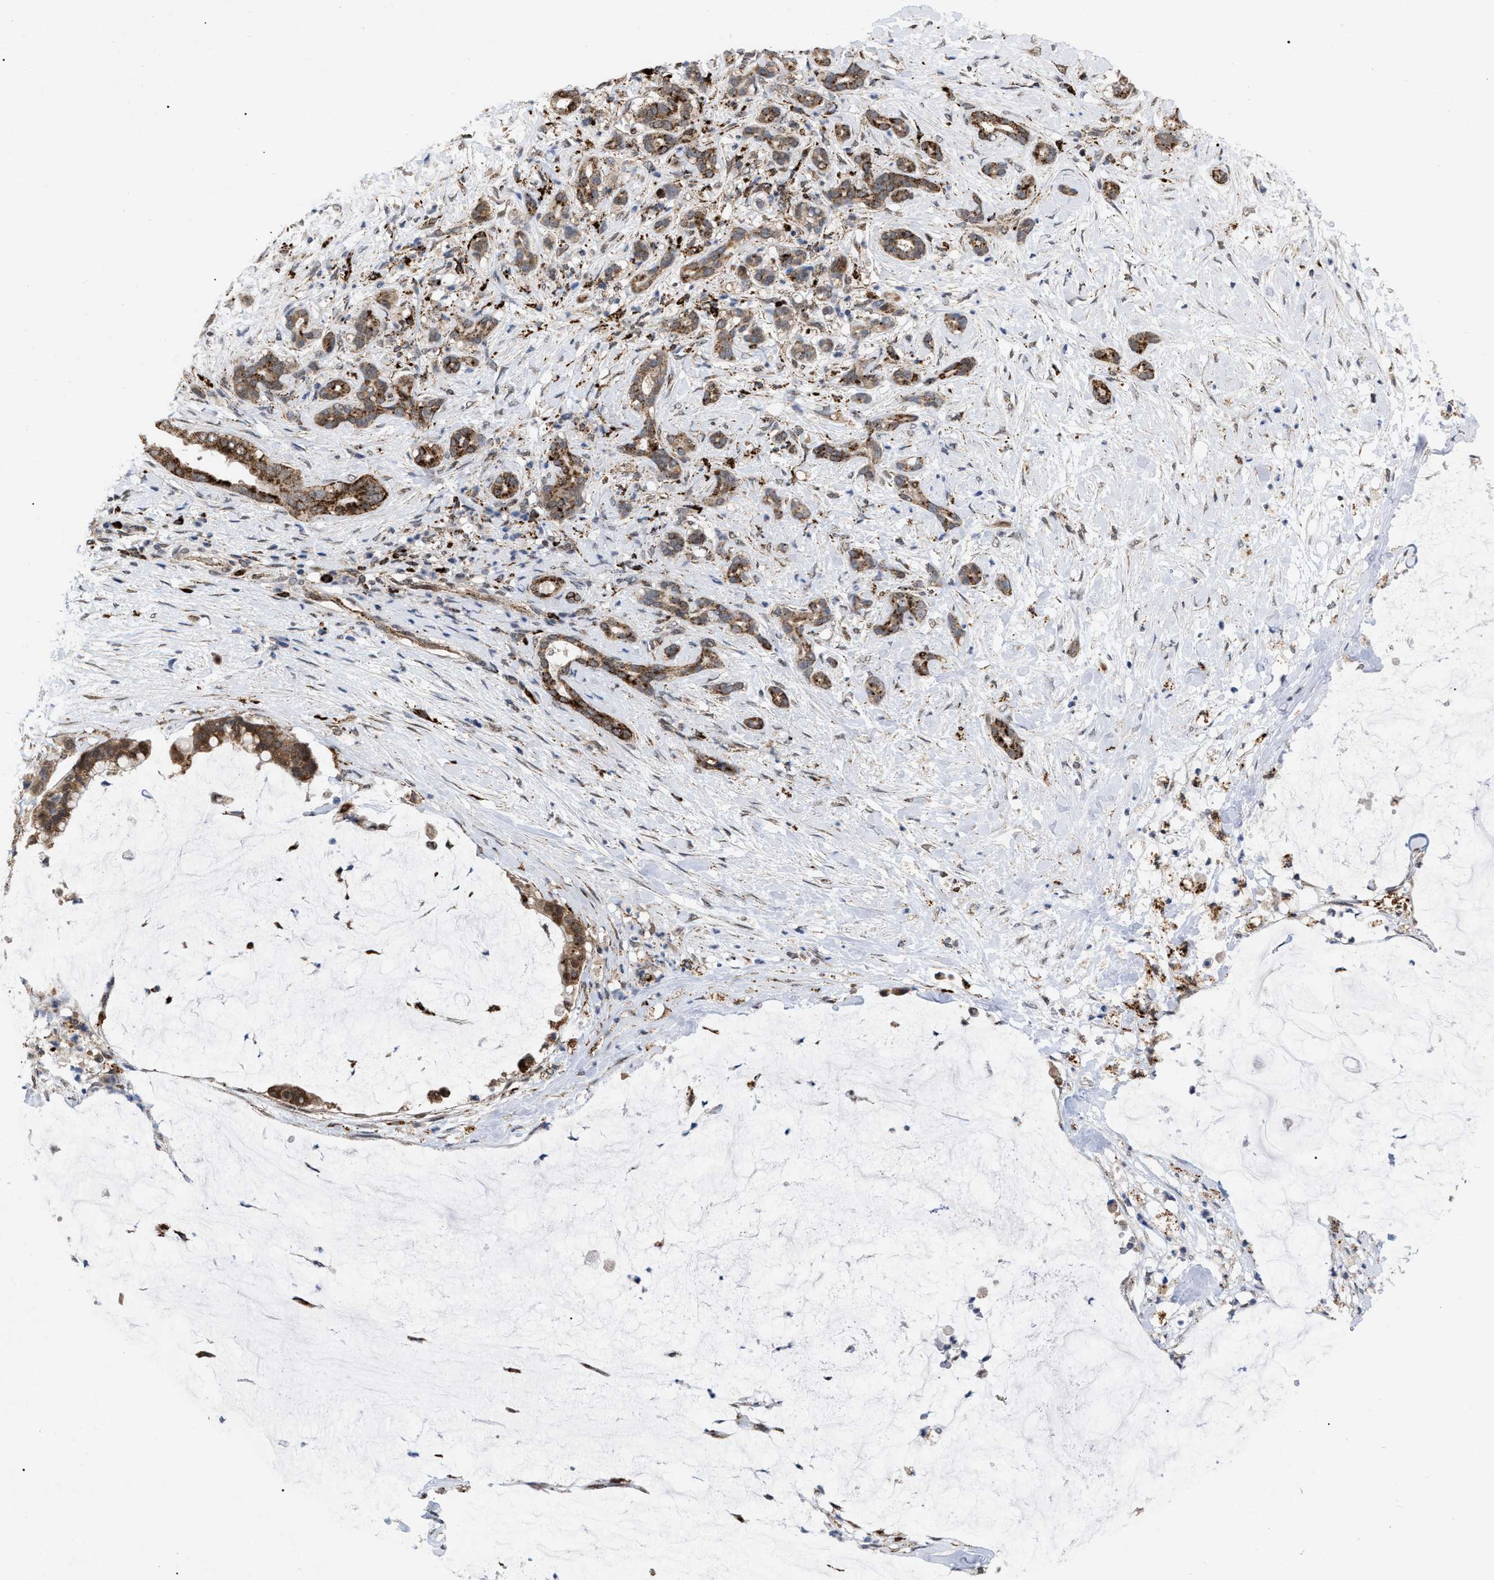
{"staining": {"intensity": "moderate", "quantity": ">75%", "location": "cytoplasmic/membranous"}, "tissue": "pancreatic cancer", "cell_type": "Tumor cells", "image_type": "cancer", "snomed": [{"axis": "morphology", "description": "Adenocarcinoma, NOS"}, {"axis": "topography", "description": "Pancreas"}], "caption": "Tumor cells demonstrate medium levels of moderate cytoplasmic/membranous staining in about >75% of cells in human pancreatic cancer (adenocarcinoma).", "gene": "UPF1", "patient": {"sex": "male", "age": 41}}